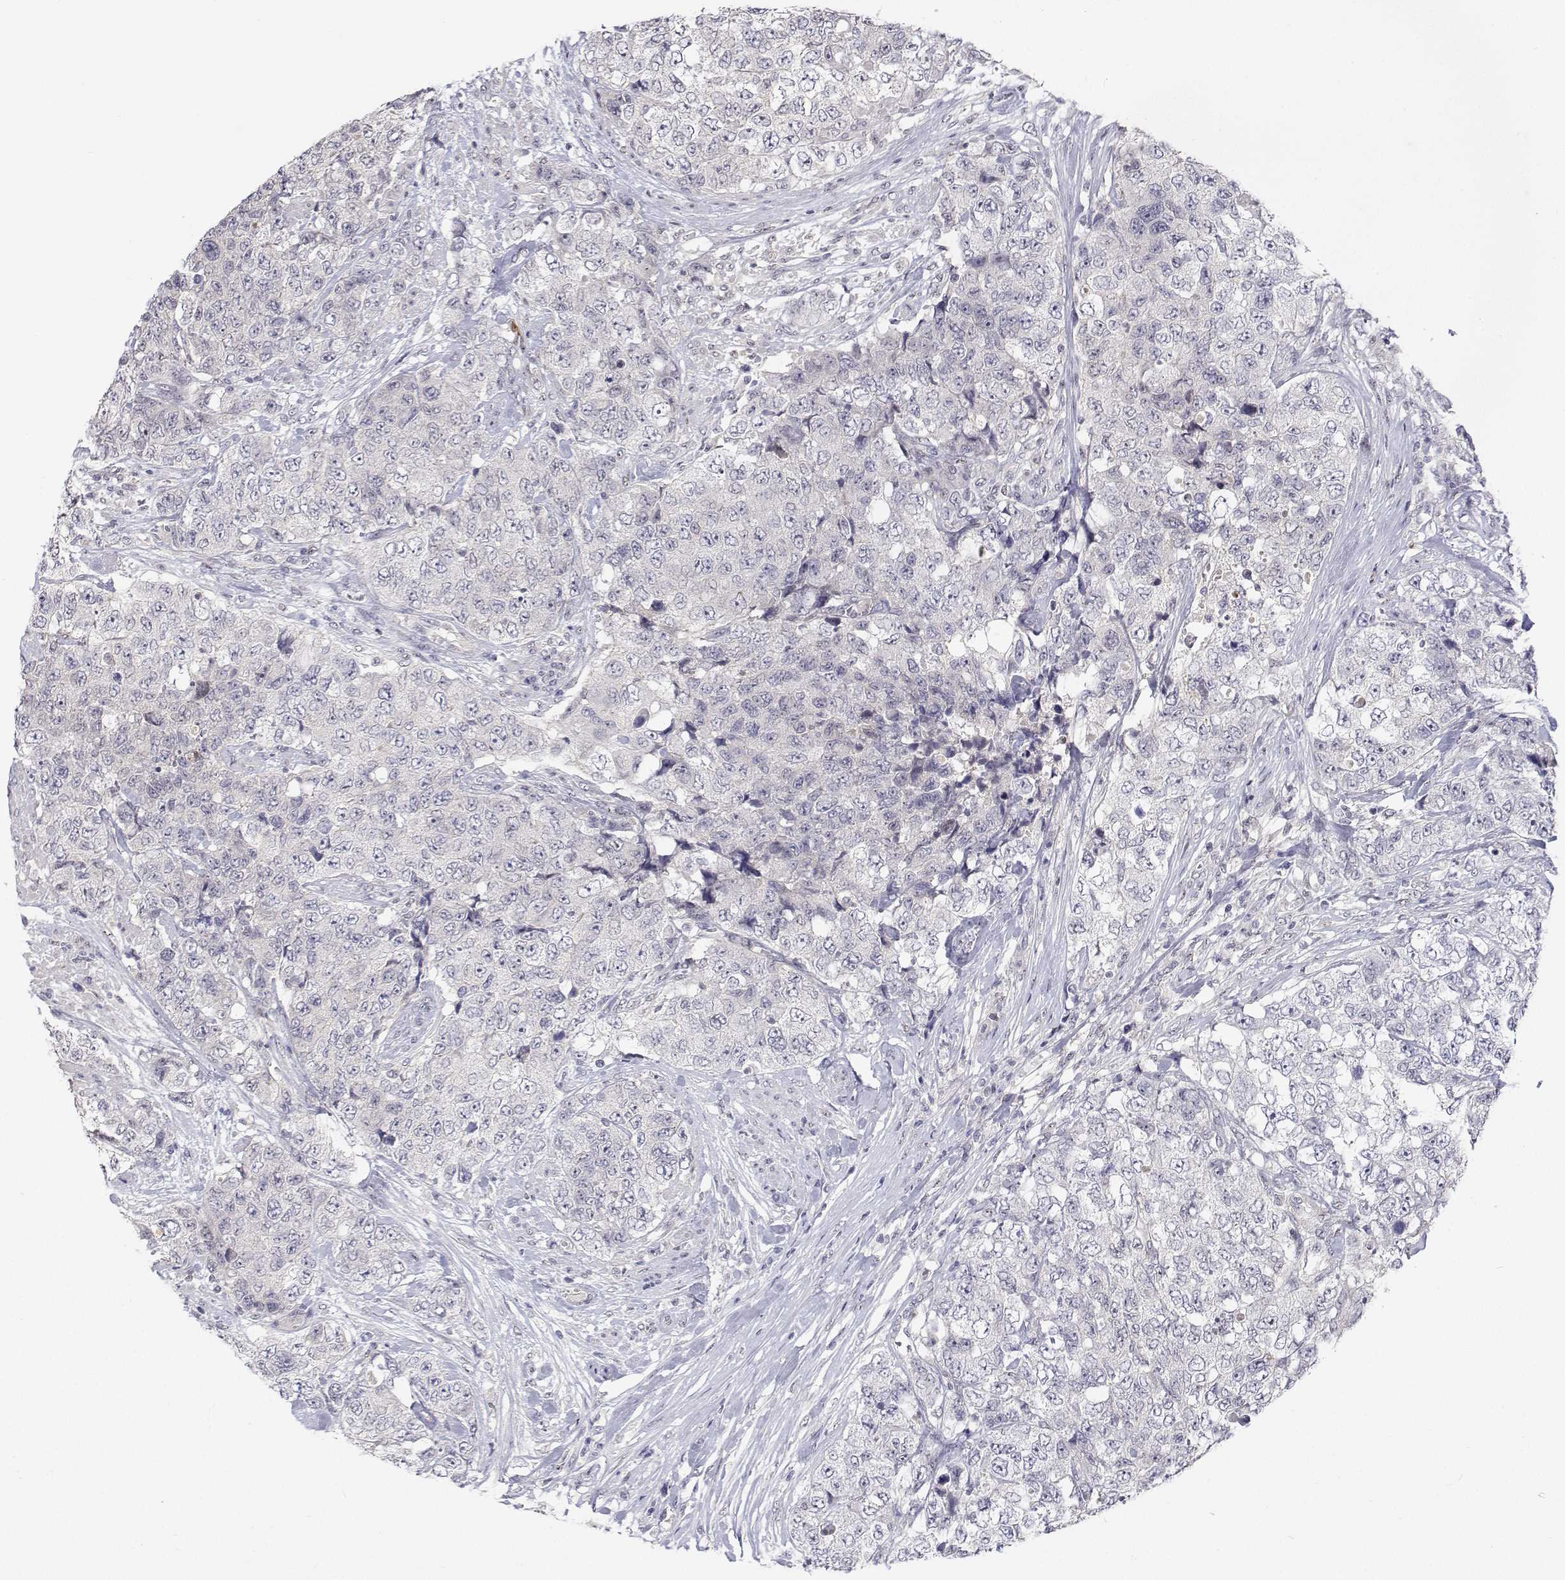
{"staining": {"intensity": "negative", "quantity": "none", "location": "none"}, "tissue": "urothelial cancer", "cell_type": "Tumor cells", "image_type": "cancer", "snomed": [{"axis": "morphology", "description": "Urothelial carcinoma, High grade"}, {"axis": "topography", "description": "Urinary bladder"}], "caption": "There is no significant staining in tumor cells of urothelial cancer.", "gene": "MYPN", "patient": {"sex": "female", "age": 78}}